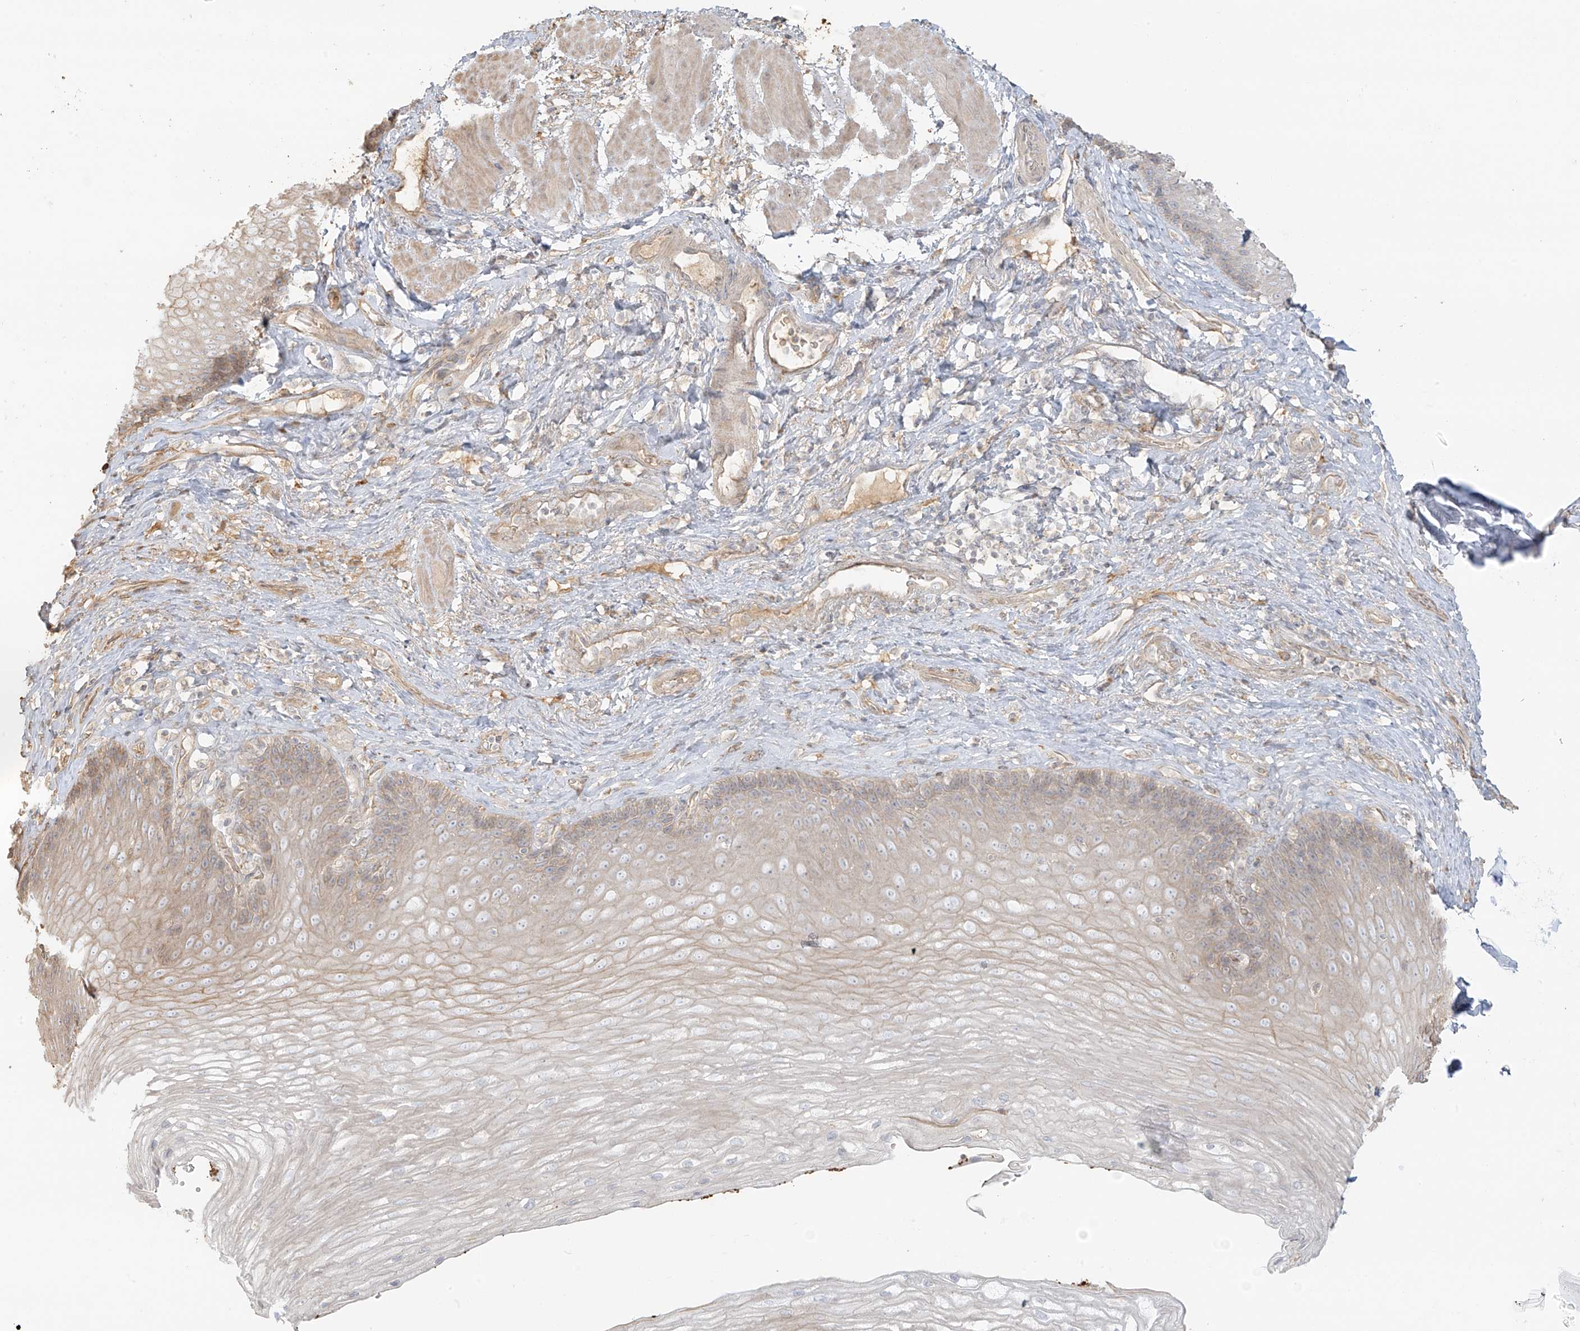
{"staining": {"intensity": "weak", "quantity": "25%-75%", "location": "cytoplasmic/membranous"}, "tissue": "esophagus", "cell_type": "Squamous epithelial cells", "image_type": "normal", "snomed": [{"axis": "morphology", "description": "Normal tissue, NOS"}, {"axis": "topography", "description": "Esophagus"}], "caption": "Immunohistochemistry photomicrograph of benign esophagus stained for a protein (brown), which shows low levels of weak cytoplasmic/membranous staining in approximately 25%-75% of squamous epithelial cells.", "gene": "UPK1B", "patient": {"sex": "female", "age": 66}}